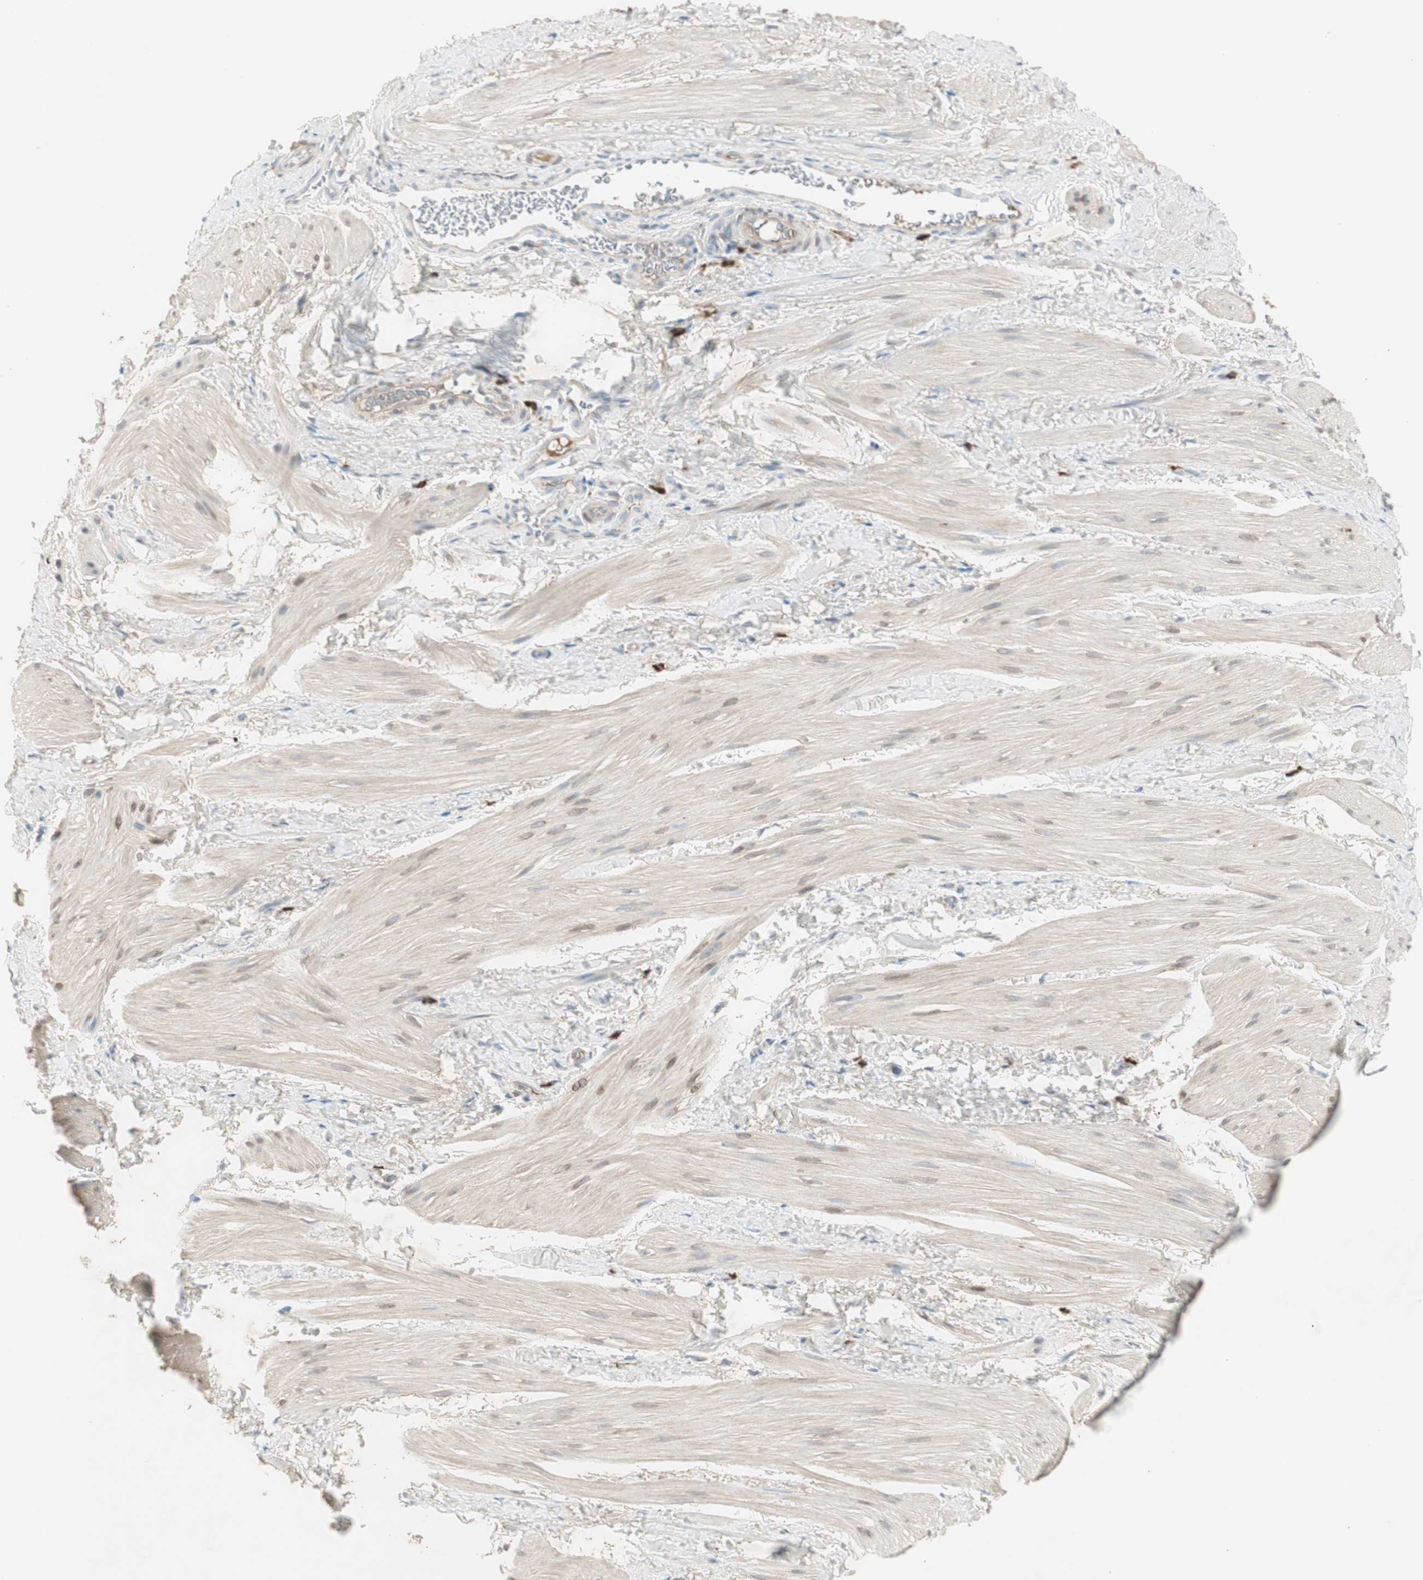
{"staining": {"intensity": "weak", "quantity": "<25%", "location": "cytoplasmic/membranous"}, "tissue": "smooth muscle", "cell_type": "Smooth muscle cells", "image_type": "normal", "snomed": [{"axis": "morphology", "description": "Normal tissue, NOS"}, {"axis": "topography", "description": "Smooth muscle"}], "caption": "An immunohistochemistry micrograph of normal smooth muscle is shown. There is no staining in smooth muscle cells of smooth muscle. The staining is performed using DAB brown chromogen with nuclei counter-stained in using hematoxylin.", "gene": "MAPRE3", "patient": {"sex": "male", "age": 16}}